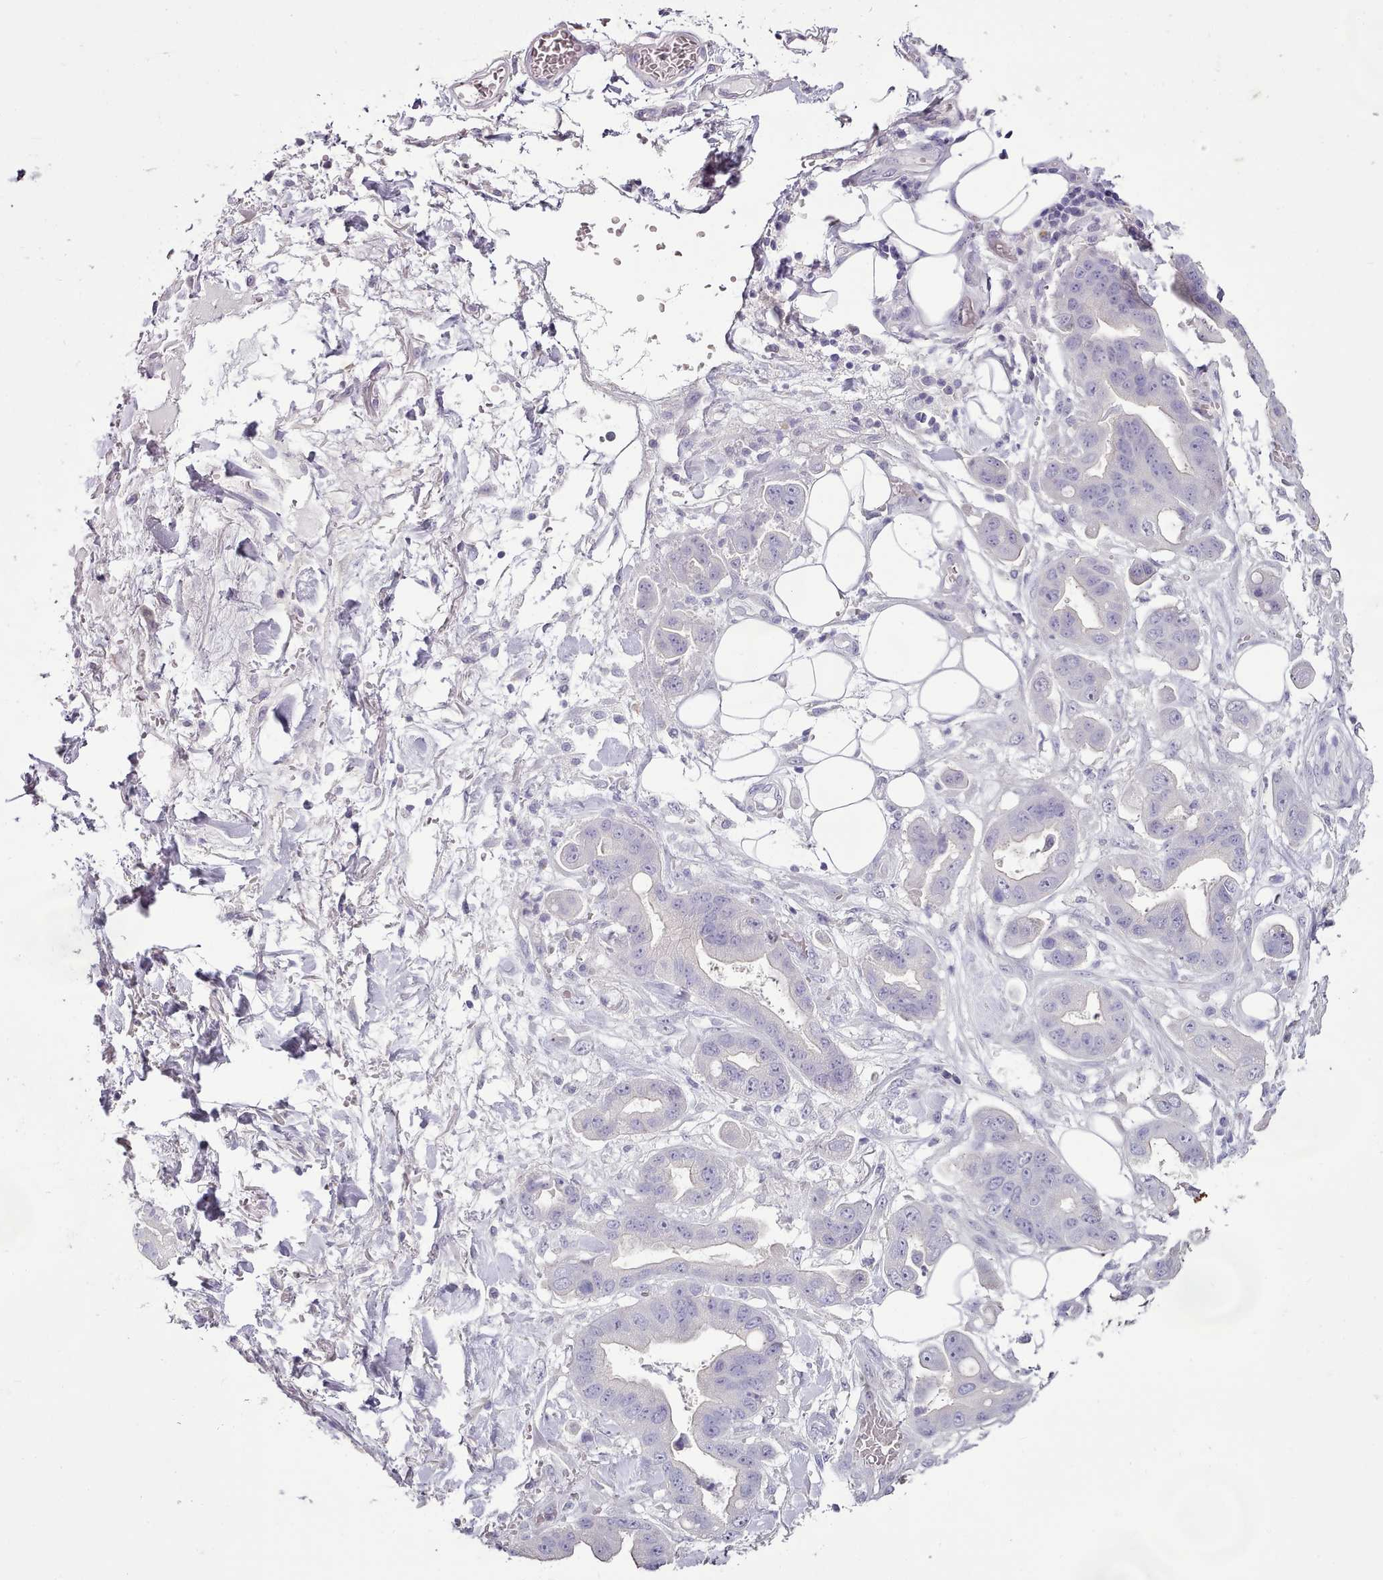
{"staining": {"intensity": "negative", "quantity": "none", "location": "none"}, "tissue": "stomach cancer", "cell_type": "Tumor cells", "image_type": "cancer", "snomed": [{"axis": "morphology", "description": "Adenocarcinoma, NOS"}, {"axis": "topography", "description": "Stomach"}], "caption": "The micrograph shows no staining of tumor cells in stomach cancer (adenocarcinoma). The staining is performed using DAB brown chromogen with nuclei counter-stained in using hematoxylin.", "gene": "BLOC1S2", "patient": {"sex": "male", "age": 62}}